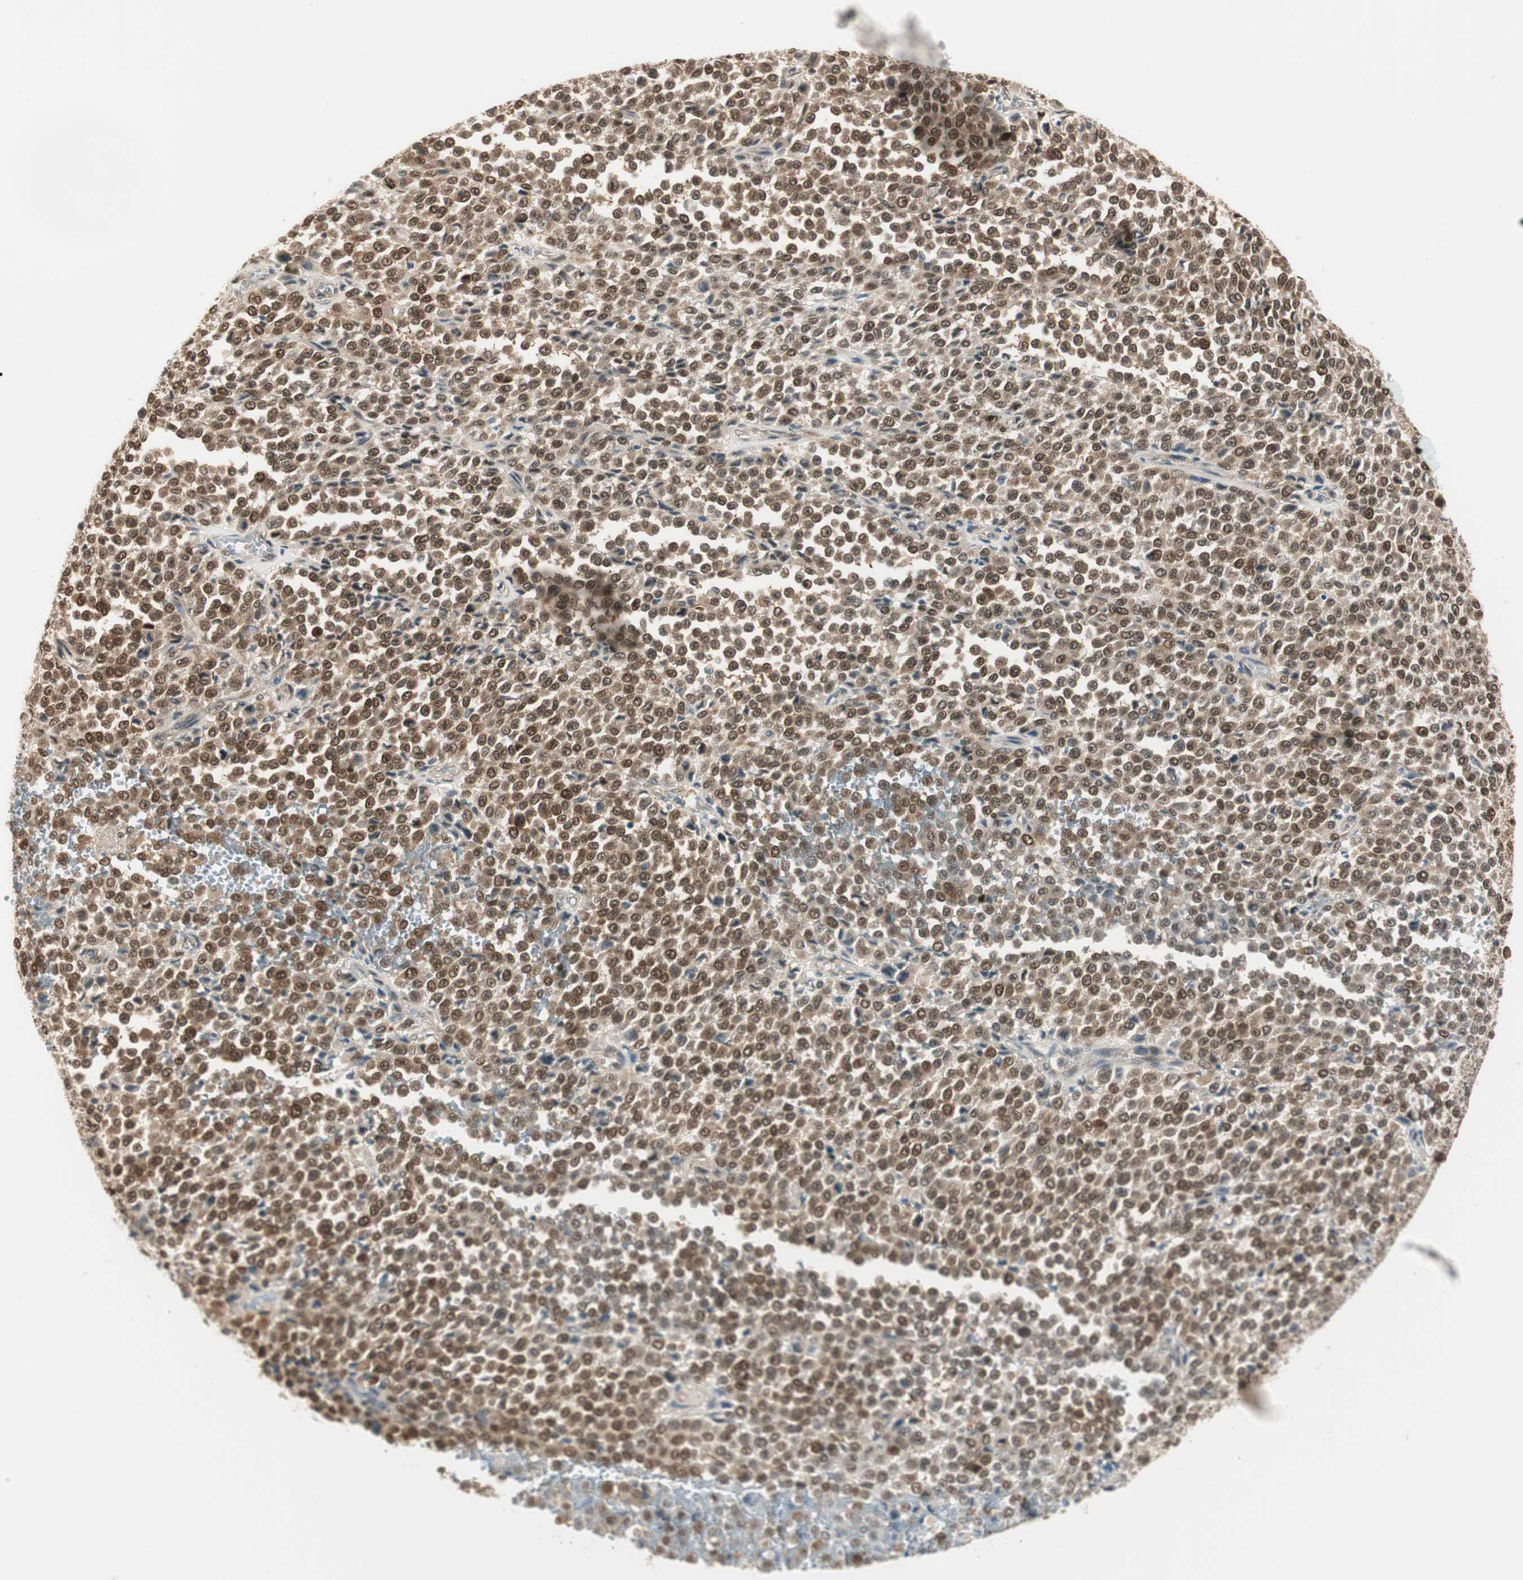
{"staining": {"intensity": "weak", "quantity": ">75%", "location": "cytoplasmic/membranous"}, "tissue": "melanoma", "cell_type": "Tumor cells", "image_type": "cancer", "snomed": [{"axis": "morphology", "description": "Malignant melanoma, Metastatic site"}, {"axis": "topography", "description": "Pancreas"}], "caption": "This is an image of immunohistochemistry (IHC) staining of melanoma, which shows weak staining in the cytoplasmic/membranous of tumor cells.", "gene": "IPO5", "patient": {"sex": "female", "age": 30}}